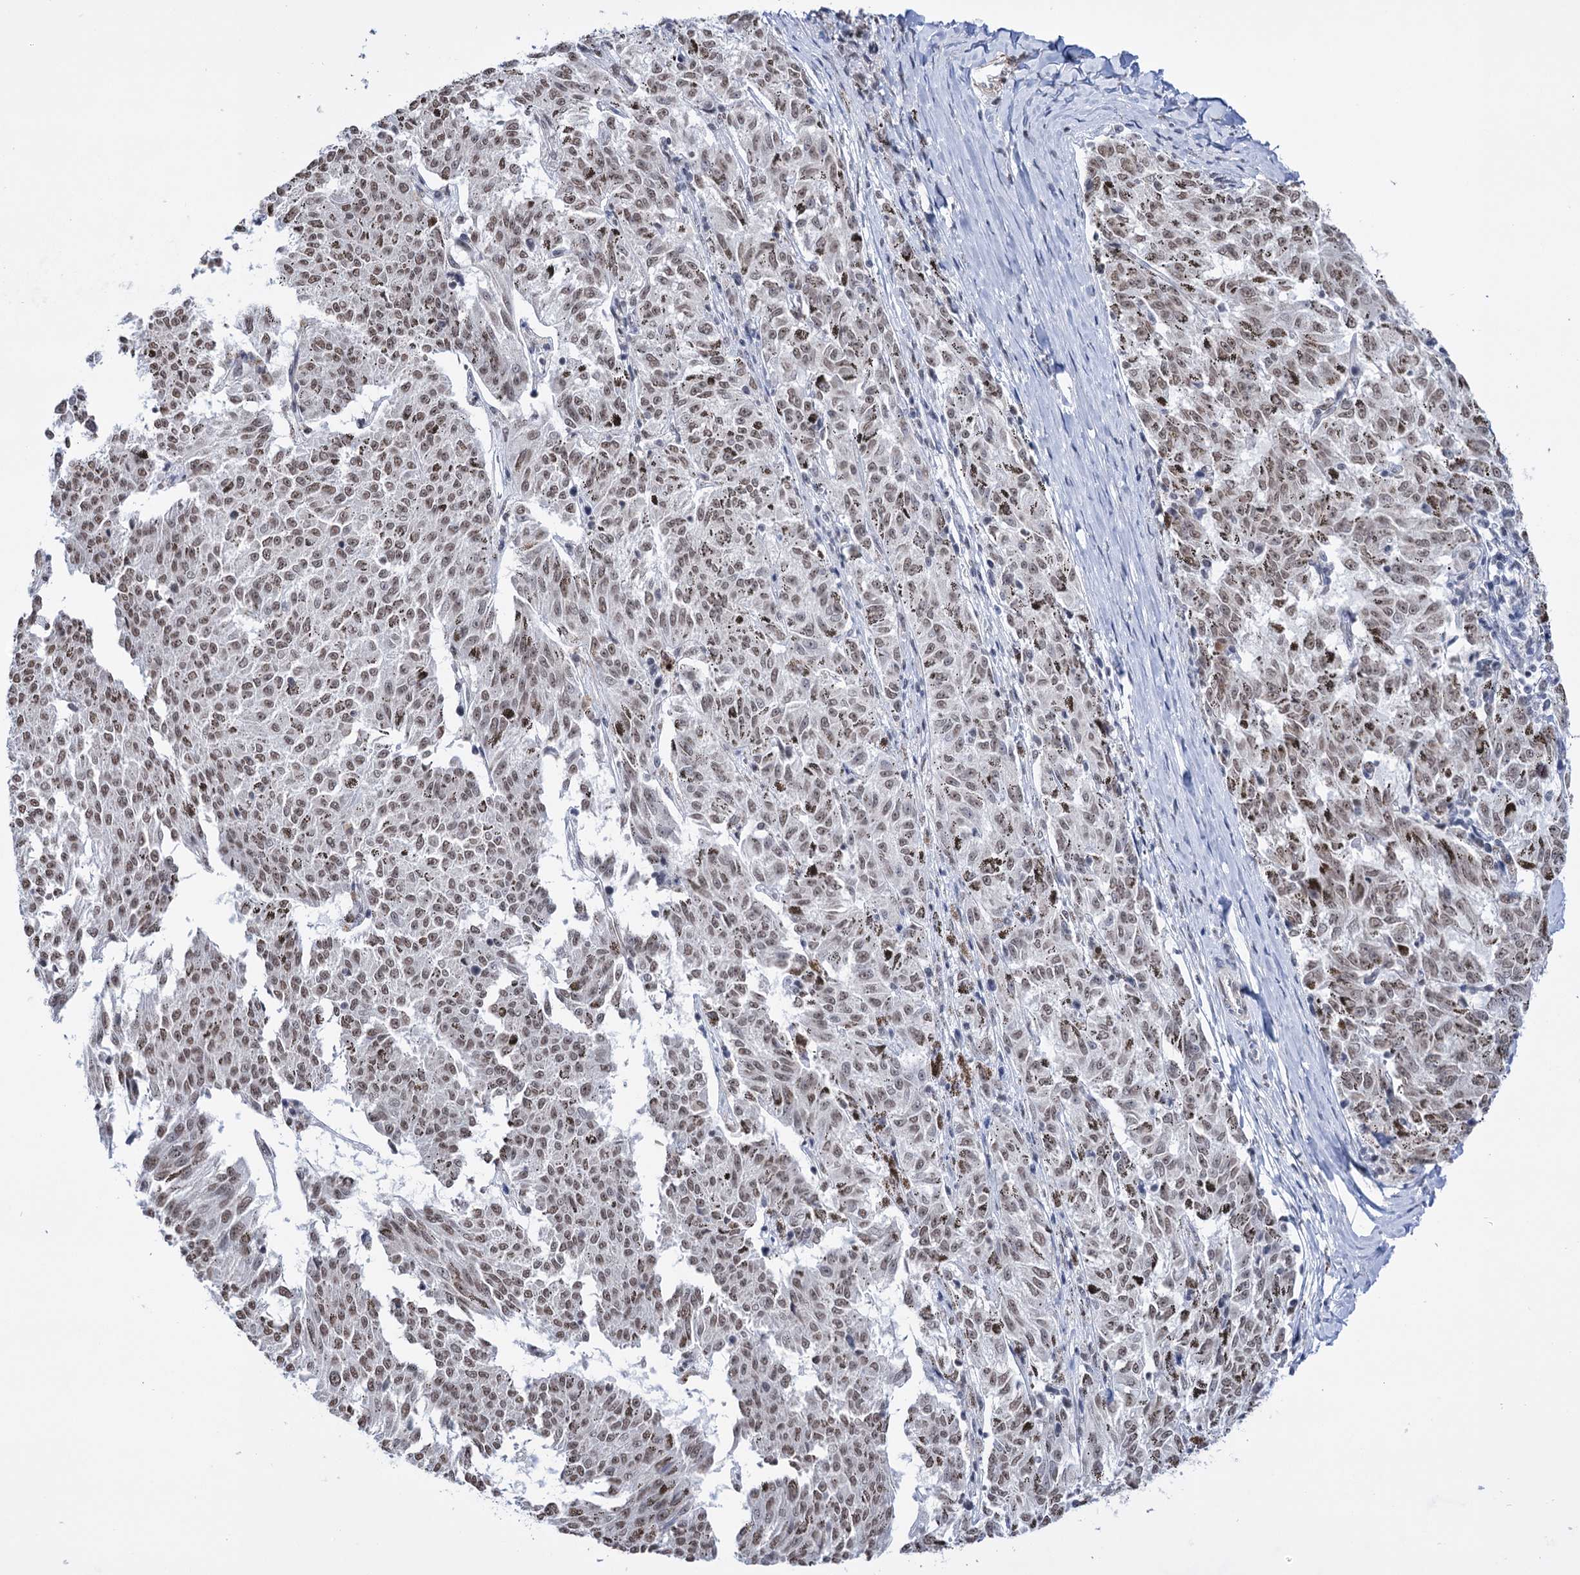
{"staining": {"intensity": "weak", "quantity": "25%-75%", "location": "nuclear"}, "tissue": "melanoma", "cell_type": "Tumor cells", "image_type": "cancer", "snomed": [{"axis": "morphology", "description": "Malignant melanoma, NOS"}, {"axis": "topography", "description": "Skin"}], "caption": "Melanoma stained for a protein shows weak nuclear positivity in tumor cells. (brown staining indicates protein expression, while blue staining denotes nuclei).", "gene": "ABHD10", "patient": {"sex": "female", "age": 72}}